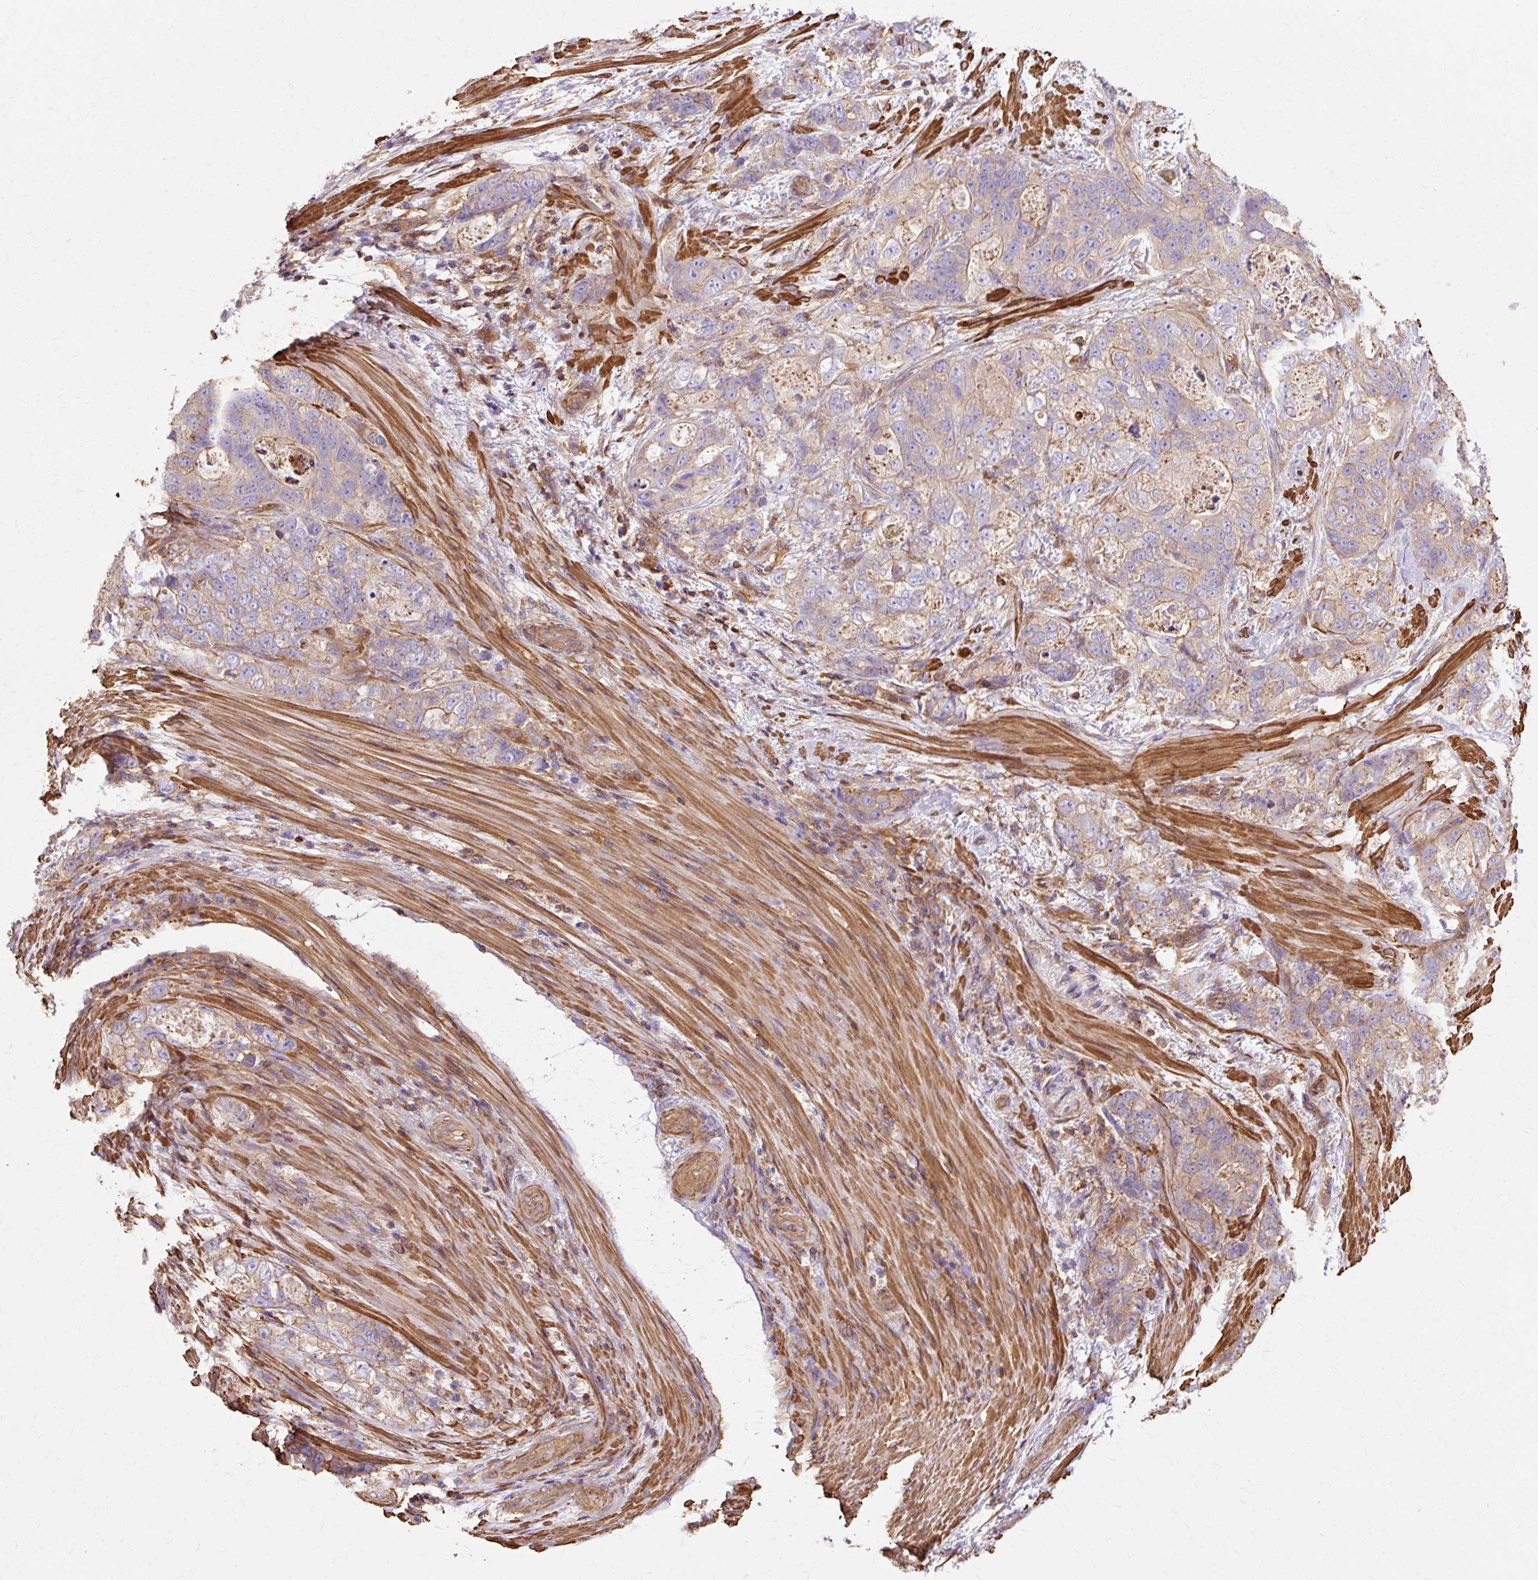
{"staining": {"intensity": "moderate", "quantity": "<25%", "location": "cytoplasmic/membranous"}, "tissue": "stomach cancer", "cell_type": "Tumor cells", "image_type": "cancer", "snomed": [{"axis": "morphology", "description": "Normal tissue, NOS"}, {"axis": "morphology", "description": "Adenocarcinoma, NOS"}, {"axis": "topography", "description": "Stomach"}], "caption": "Tumor cells reveal low levels of moderate cytoplasmic/membranous expression in approximately <25% of cells in human stomach cancer. (Brightfield microscopy of DAB IHC at high magnification).", "gene": "TBC1D2B", "patient": {"sex": "female", "age": 89}}